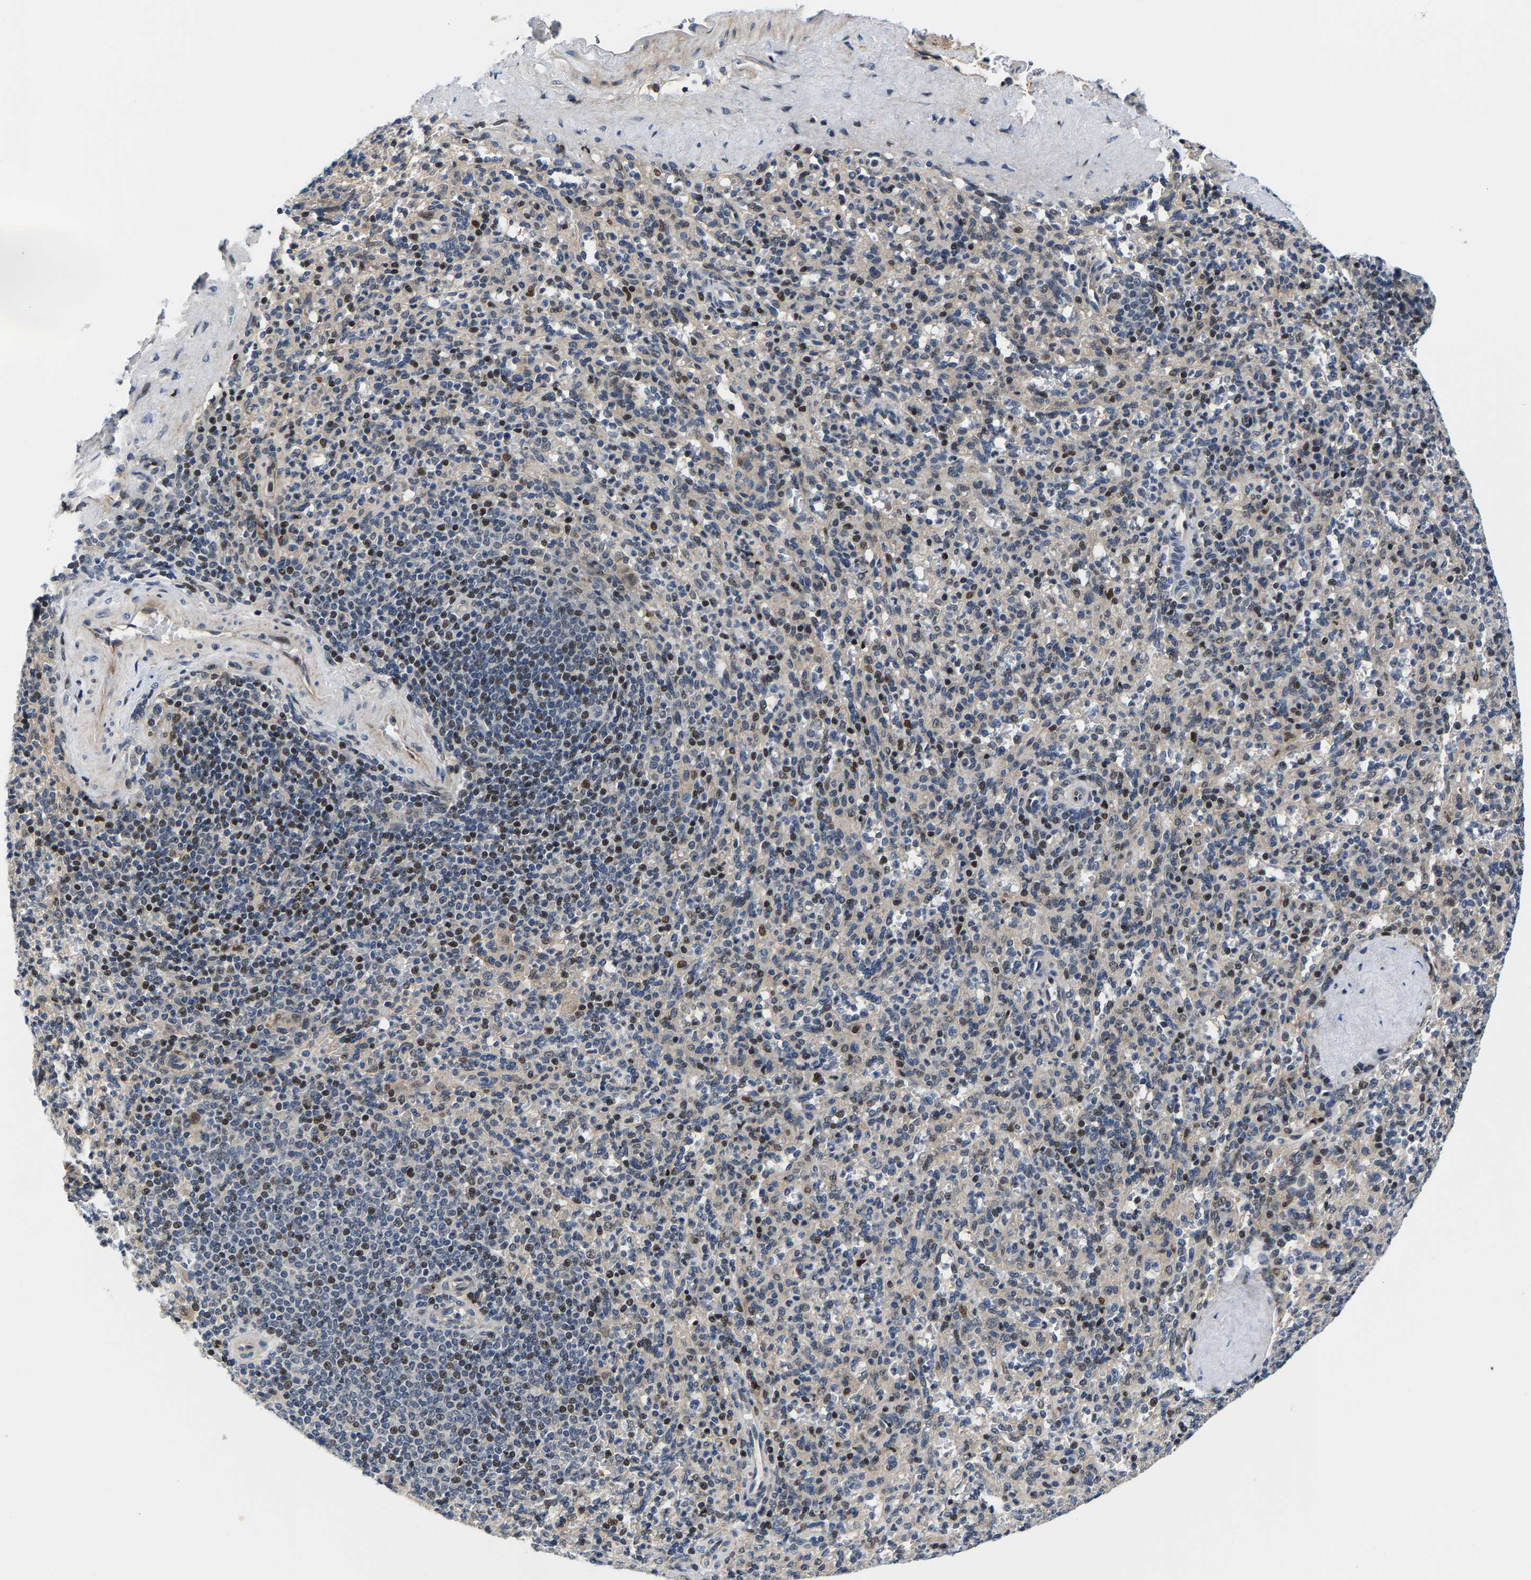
{"staining": {"intensity": "moderate", "quantity": "<25%", "location": "nuclear"}, "tissue": "spleen", "cell_type": "Cells in red pulp", "image_type": "normal", "snomed": [{"axis": "morphology", "description": "Normal tissue, NOS"}, {"axis": "topography", "description": "Spleen"}], "caption": "This micrograph shows unremarkable spleen stained with IHC to label a protein in brown. The nuclear of cells in red pulp show moderate positivity for the protein. Nuclei are counter-stained blue.", "gene": "GTPBP10", "patient": {"sex": "male", "age": 36}}